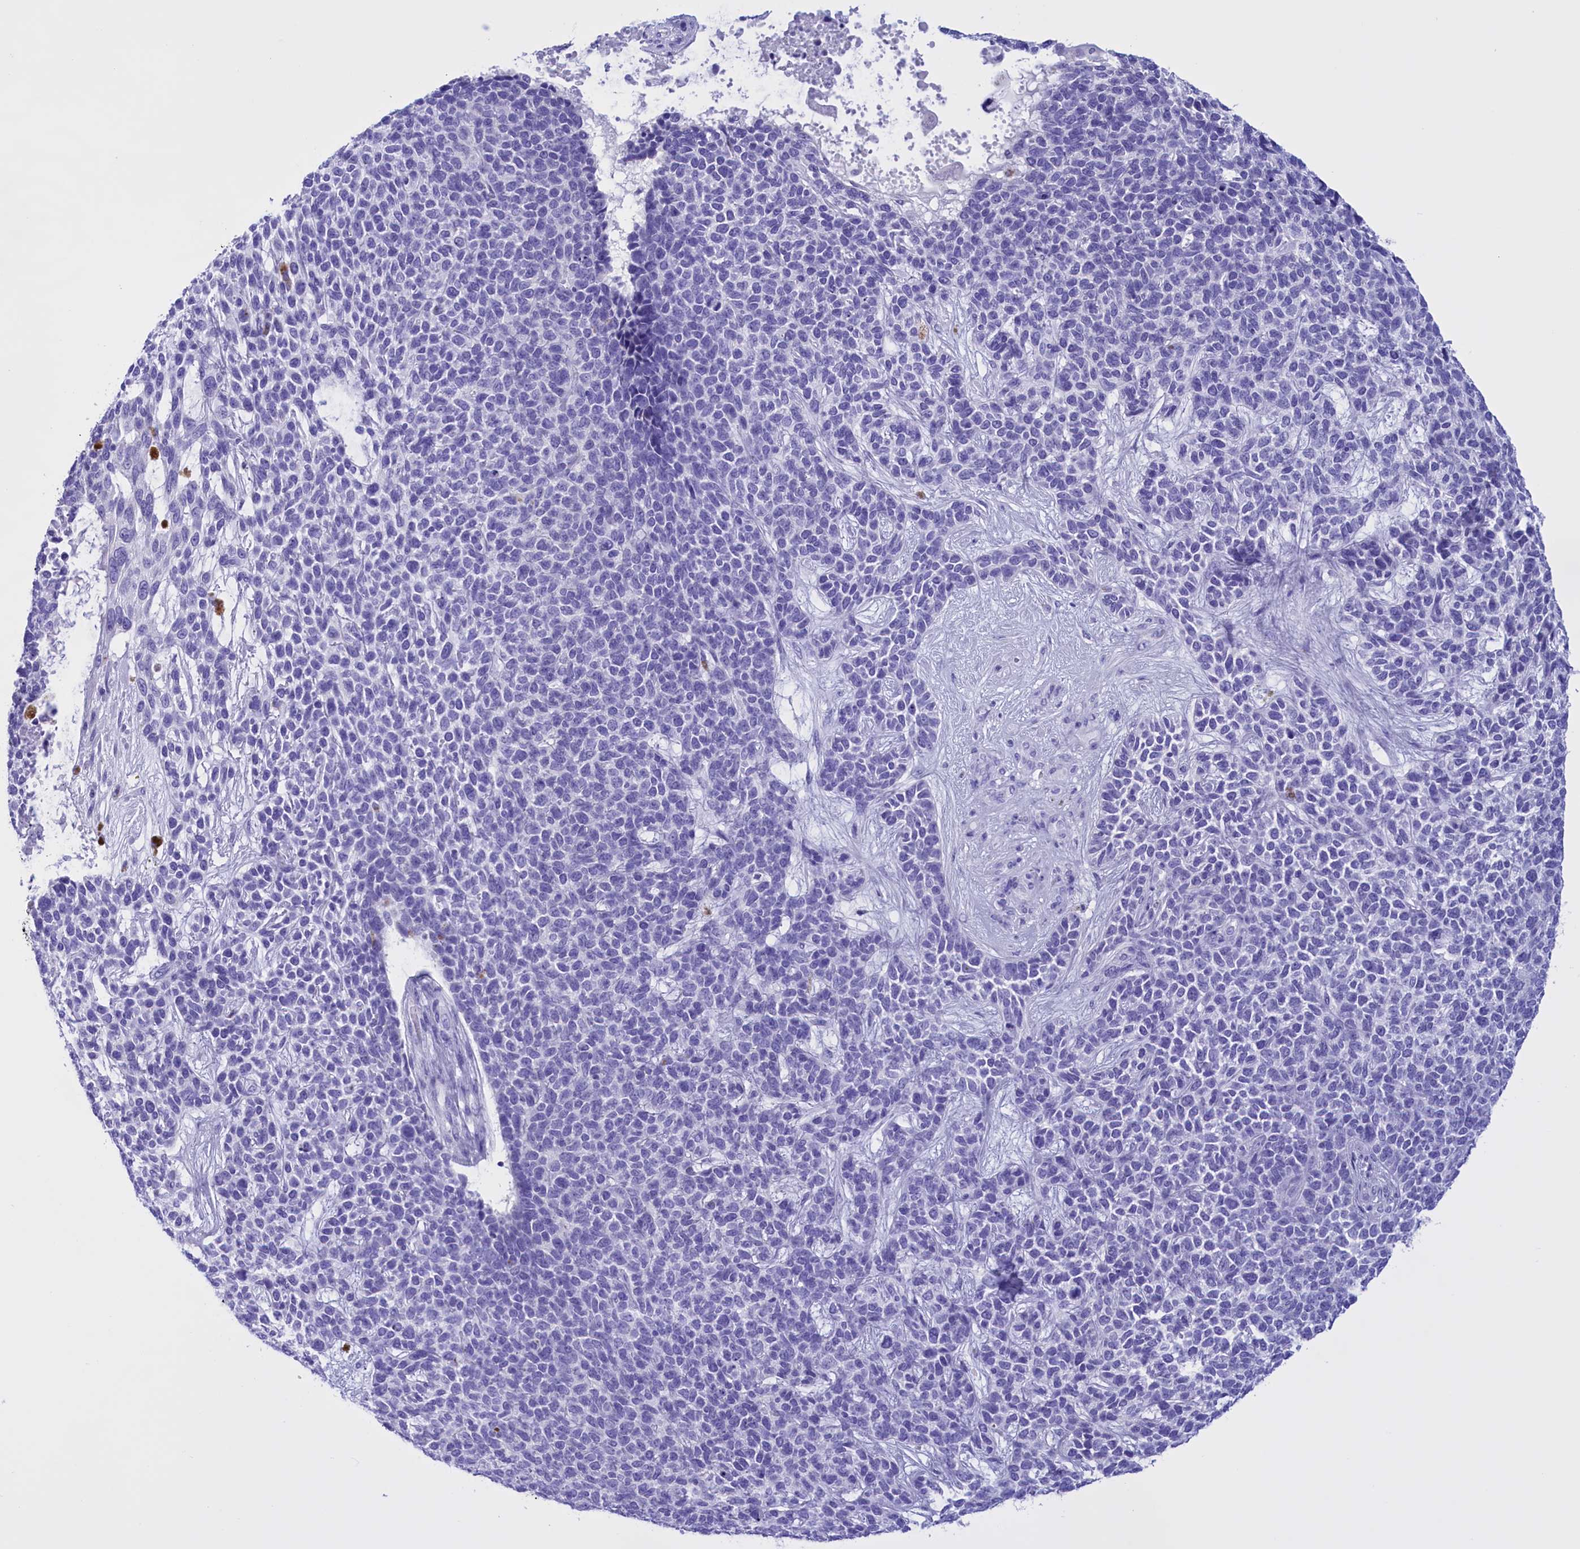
{"staining": {"intensity": "negative", "quantity": "none", "location": "none"}, "tissue": "skin cancer", "cell_type": "Tumor cells", "image_type": "cancer", "snomed": [{"axis": "morphology", "description": "Basal cell carcinoma"}, {"axis": "topography", "description": "Skin"}], "caption": "Histopathology image shows no protein staining in tumor cells of skin cancer (basal cell carcinoma) tissue.", "gene": "BRI3", "patient": {"sex": "female", "age": 84}}